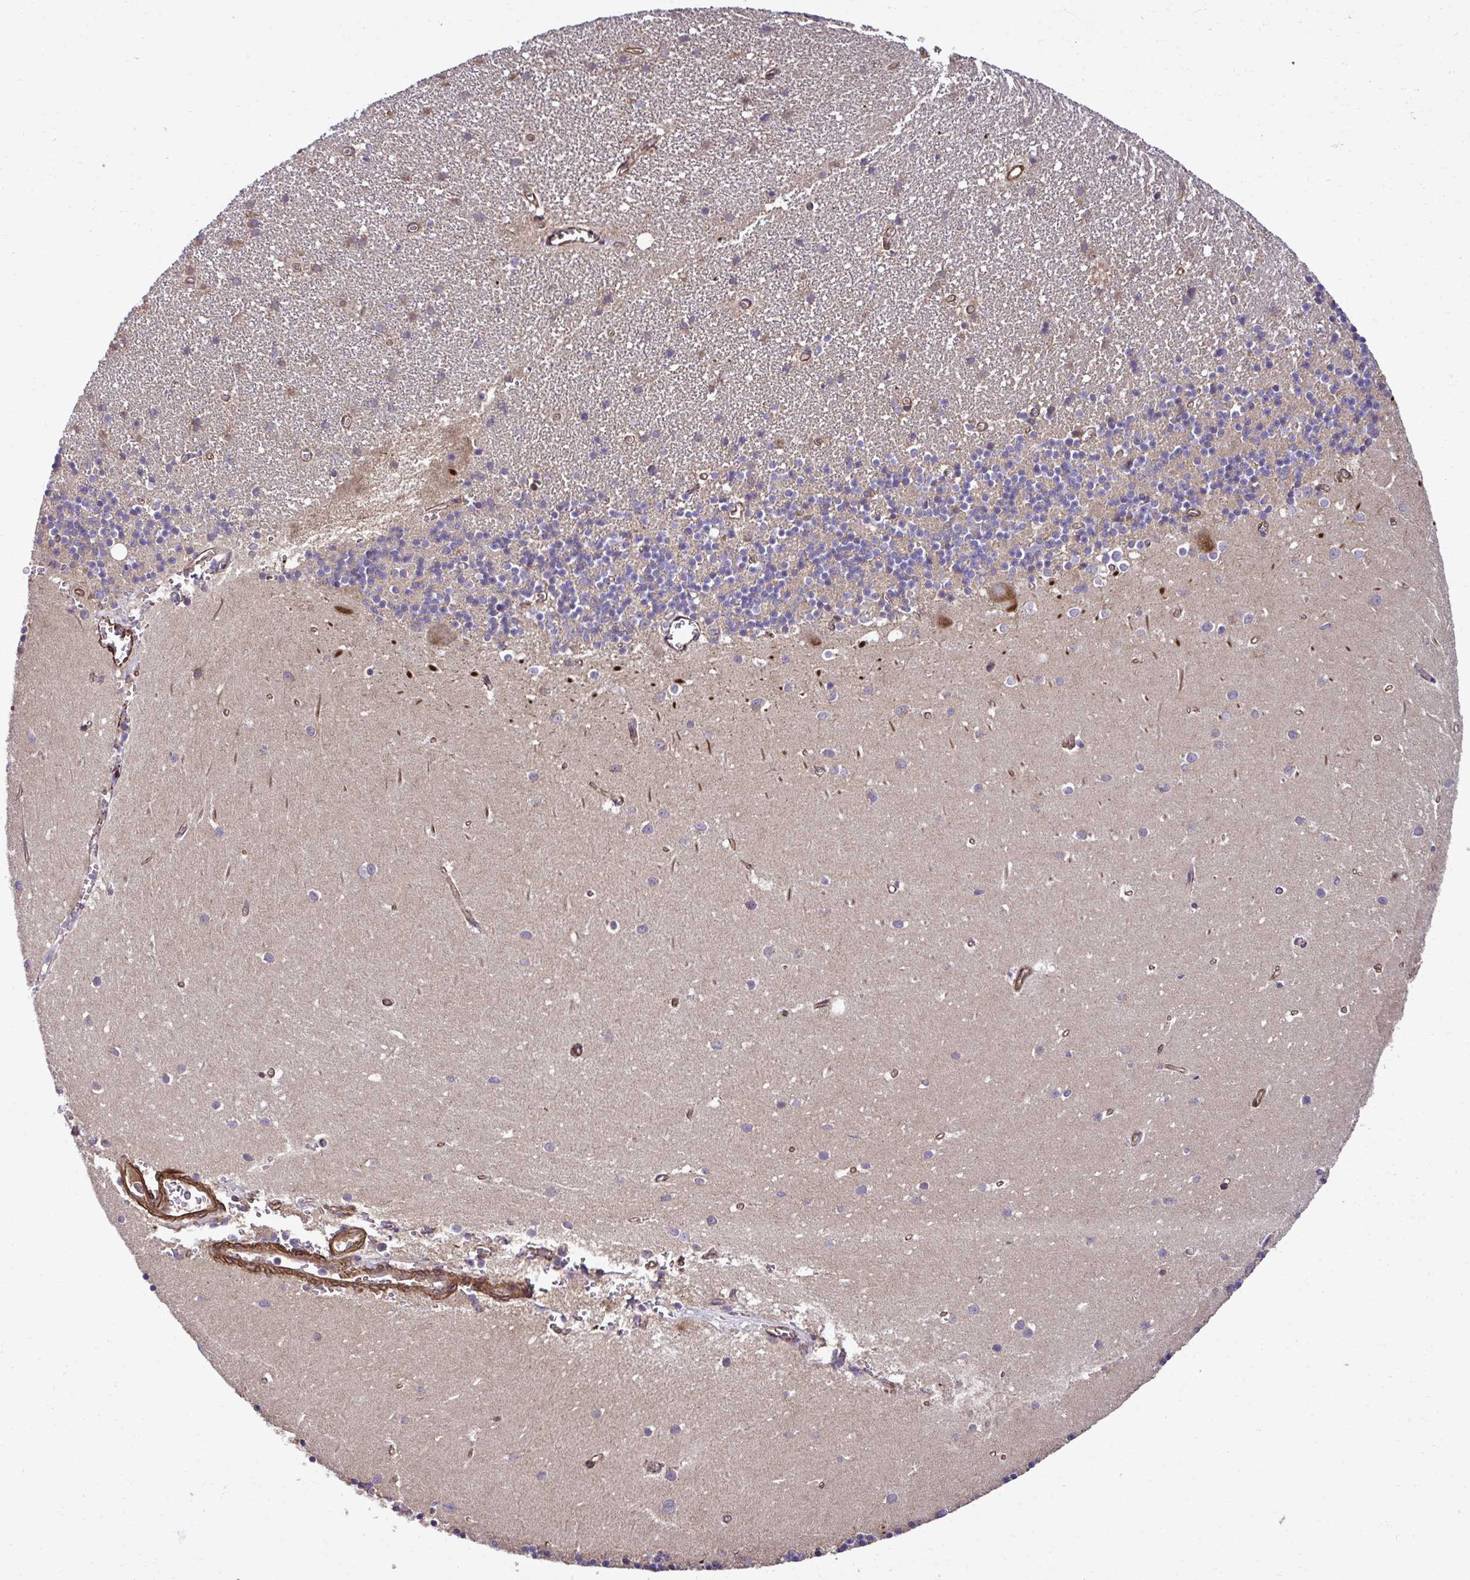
{"staining": {"intensity": "moderate", "quantity": "25%-75%", "location": "cytoplasmic/membranous"}, "tissue": "cerebellum", "cell_type": "Cells in granular layer", "image_type": "normal", "snomed": [{"axis": "morphology", "description": "Normal tissue, NOS"}, {"axis": "topography", "description": "Cerebellum"}], "caption": "Brown immunohistochemical staining in benign human cerebellum exhibits moderate cytoplasmic/membranous staining in about 25%-75% of cells in granular layer.", "gene": "TRIM52", "patient": {"sex": "male", "age": 54}}